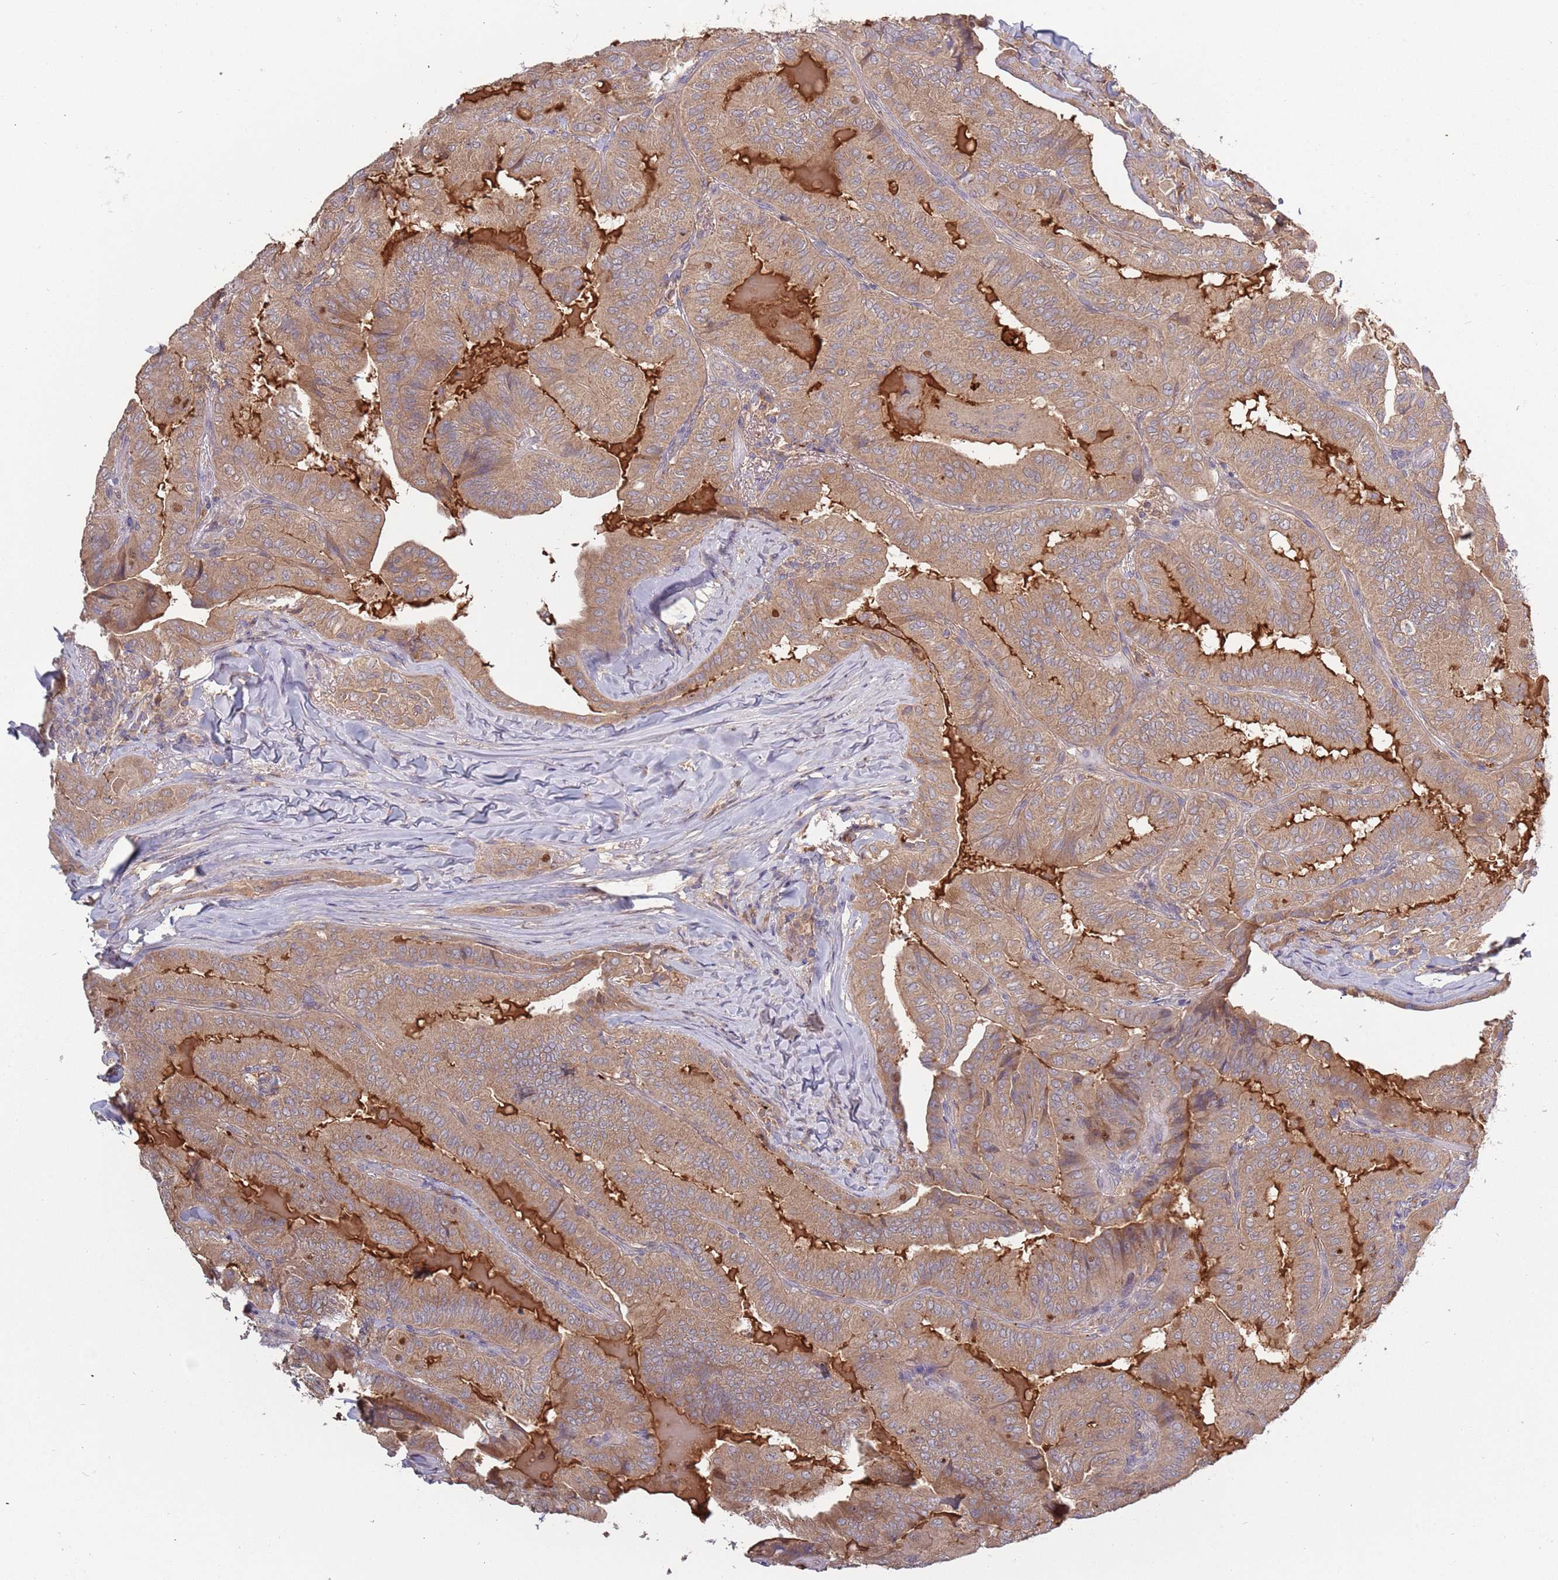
{"staining": {"intensity": "moderate", "quantity": ">75%", "location": "cytoplasmic/membranous"}, "tissue": "thyroid cancer", "cell_type": "Tumor cells", "image_type": "cancer", "snomed": [{"axis": "morphology", "description": "Papillary adenocarcinoma, NOS"}, {"axis": "topography", "description": "Thyroid gland"}], "caption": "Thyroid cancer (papillary adenocarcinoma) was stained to show a protein in brown. There is medium levels of moderate cytoplasmic/membranous positivity in about >75% of tumor cells.", "gene": "USP32", "patient": {"sex": "female", "age": 68}}